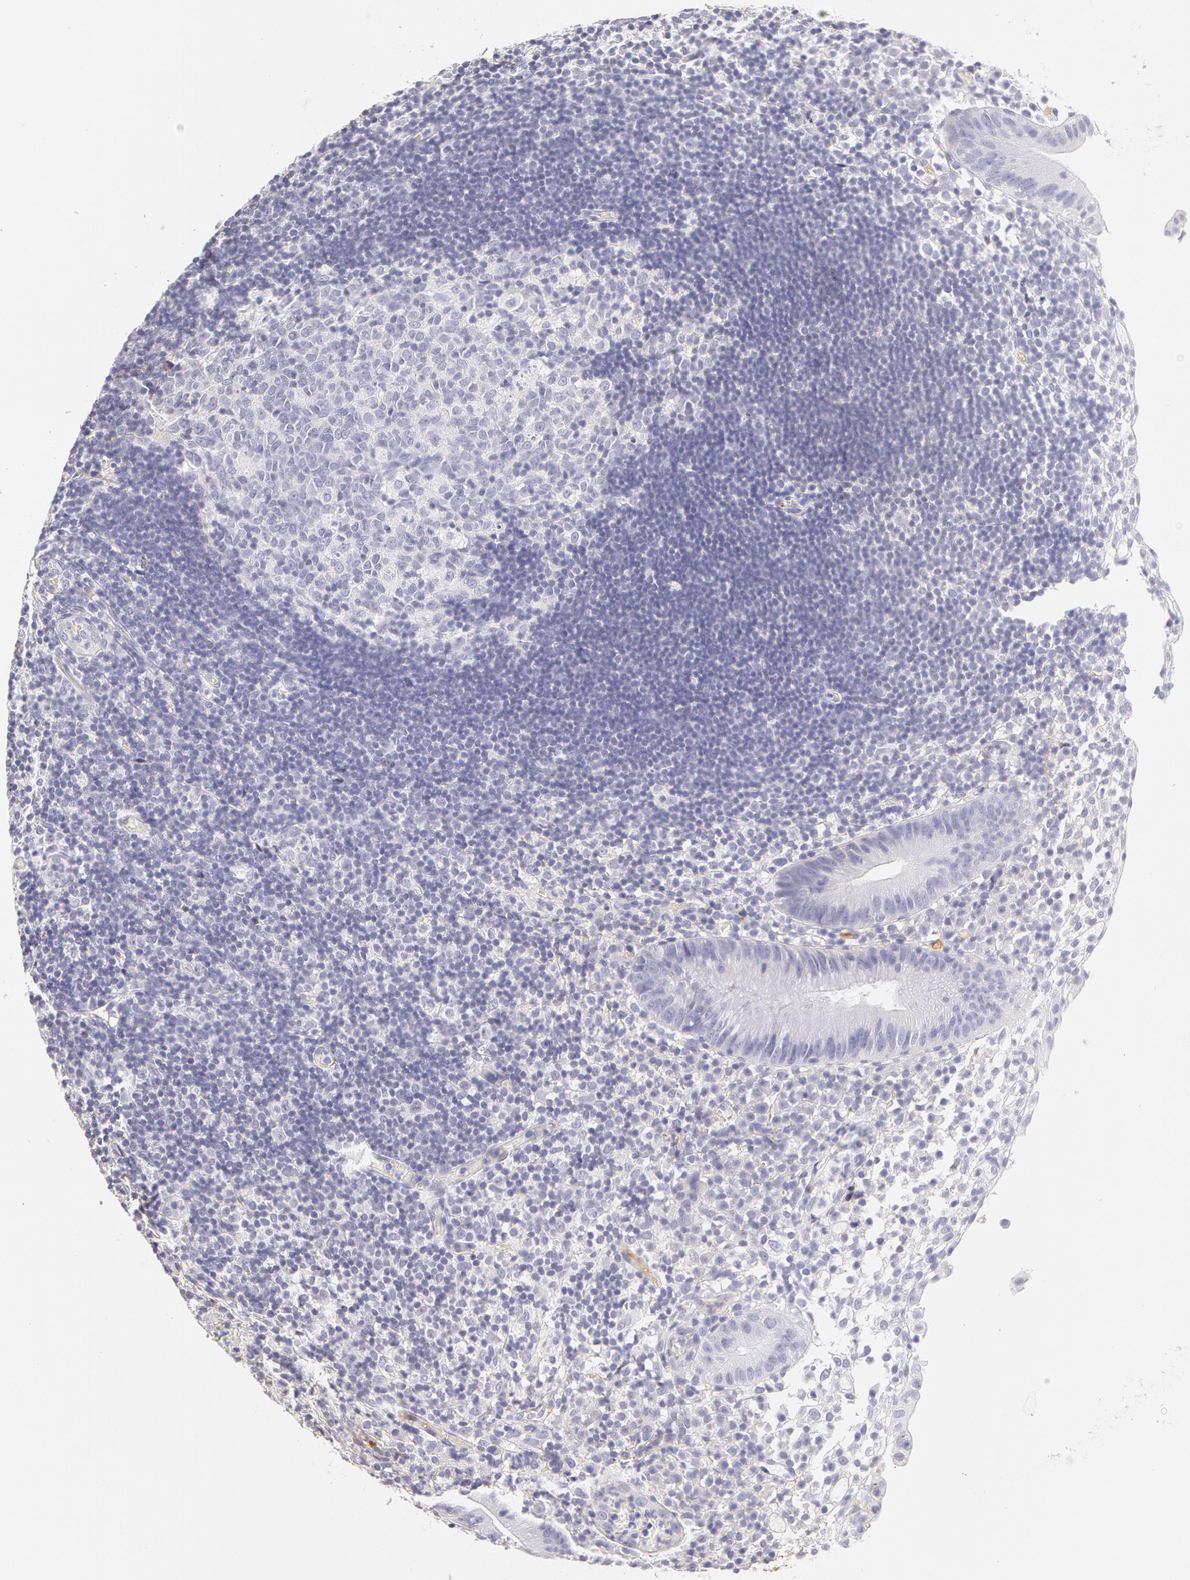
{"staining": {"intensity": "negative", "quantity": "none", "location": "none"}, "tissue": "appendix", "cell_type": "Glandular cells", "image_type": "normal", "snomed": [{"axis": "morphology", "description": "Normal tissue, NOS"}, {"axis": "topography", "description": "Appendix"}], "caption": "Glandular cells show no significant protein expression in unremarkable appendix. The staining is performed using DAB (3,3'-diaminobenzidine) brown chromogen with nuclei counter-stained in using hematoxylin.", "gene": "AHSG", "patient": {"sex": "male", "age": 25}}